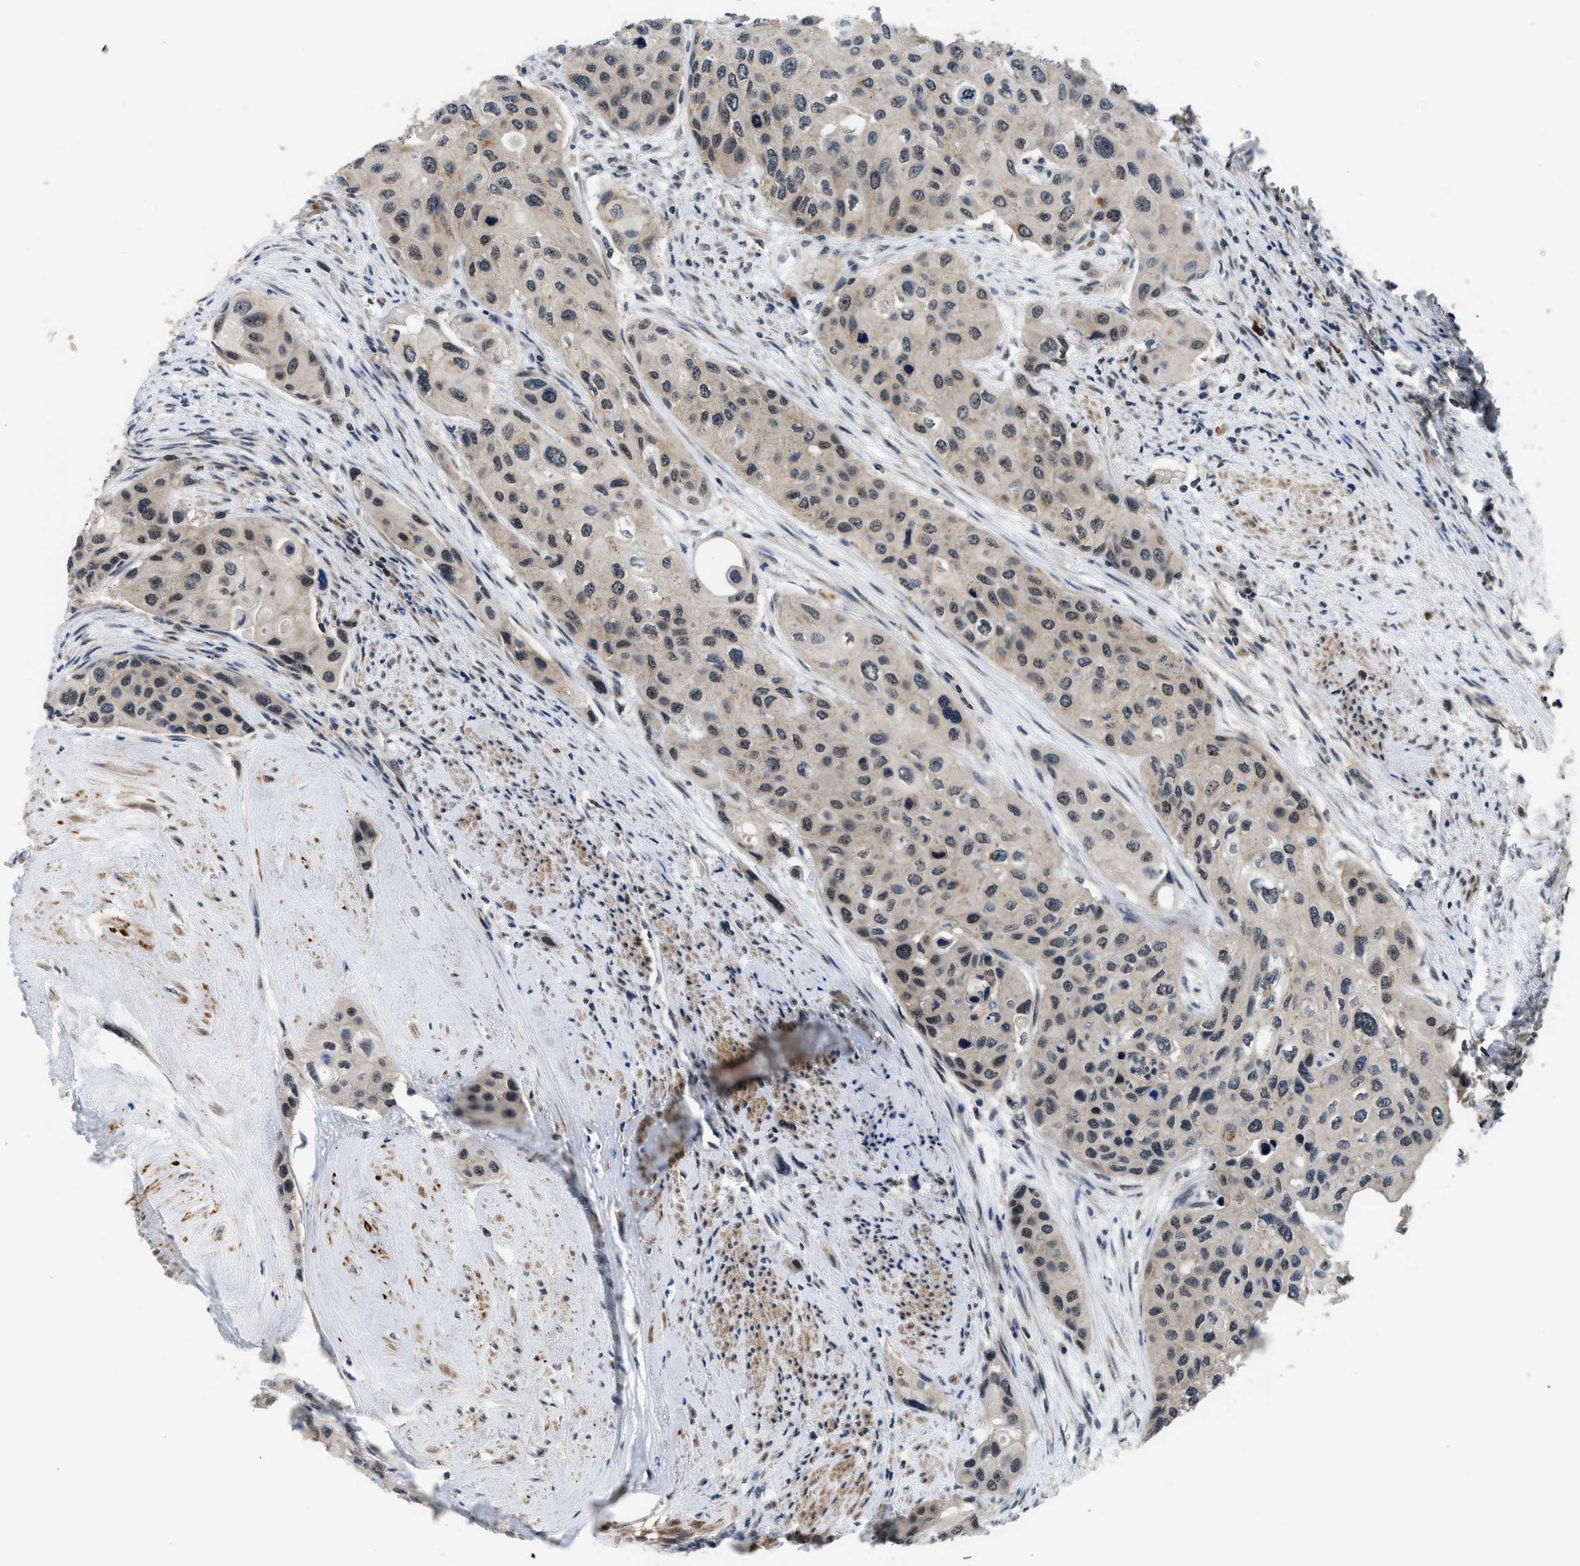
{"staining": {"intensity": "moderate", "quantity": "25%-75%", "location": "nuclear"}, "tissue": "urothelial cancer", "cell_type": "Tumor cells", "image_type": "cancer", "snomed": [{"axis": "morphology", "description": "Urothelial carcinoma, High grade"}, {"axis": "topography", "description": "Urinary bladder"}], "caption": "The immunohistochemical stain highlights moderate nuclear staining in tumor cells of urothelial carcinoma (high-grade) tissue. The staining is performed using DAB (3,3'-diaminobenzidine) brown chromogen to label protein expression. The nuclei are counter-stained blue using hematoxylin.", "gene": "MTMR1", "patient": {"sex": "female", "age": 56}}